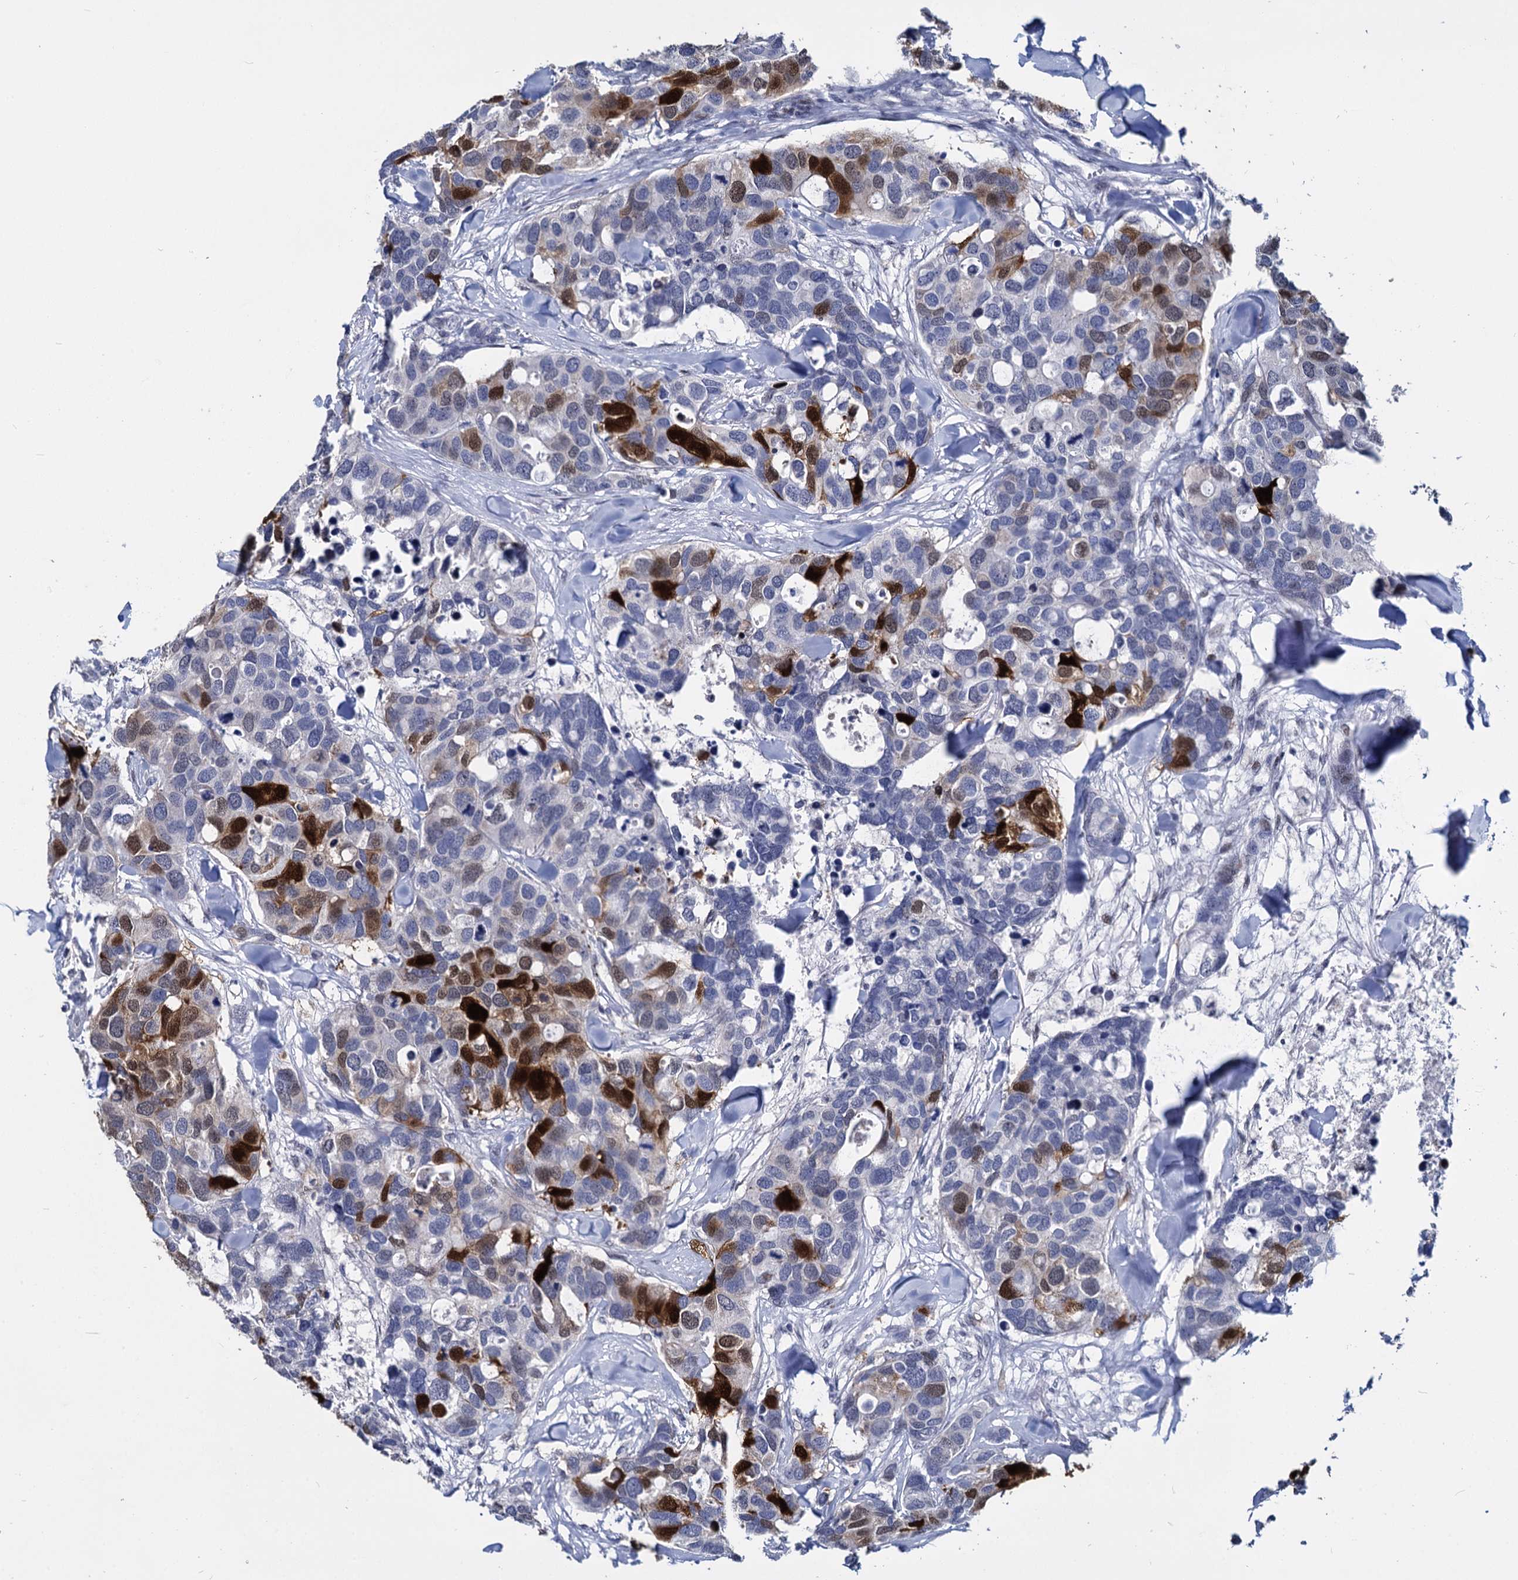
{"staining": {"intensity": "strong", "quantity": "<25%", "location": "cytoplasmic/membranous,nuclear"}, "tissue": "breast cancer", "cell_type": "Tumor cells", "image_type": "cancer", "snomed": [{"axis": "morphology", "description": "Duct carcinoma"}, {"axis": "topography", "description": "Breast"}], "caption": "There is medium levels of strong cytoplasmic/membranous and nuclear staining in tumor cells of breast cancer, as demonstrated by immunohistochemical staining (brown color).", "gene": "MAGEA4", "patient": {"sex": "female", "age": 83}}